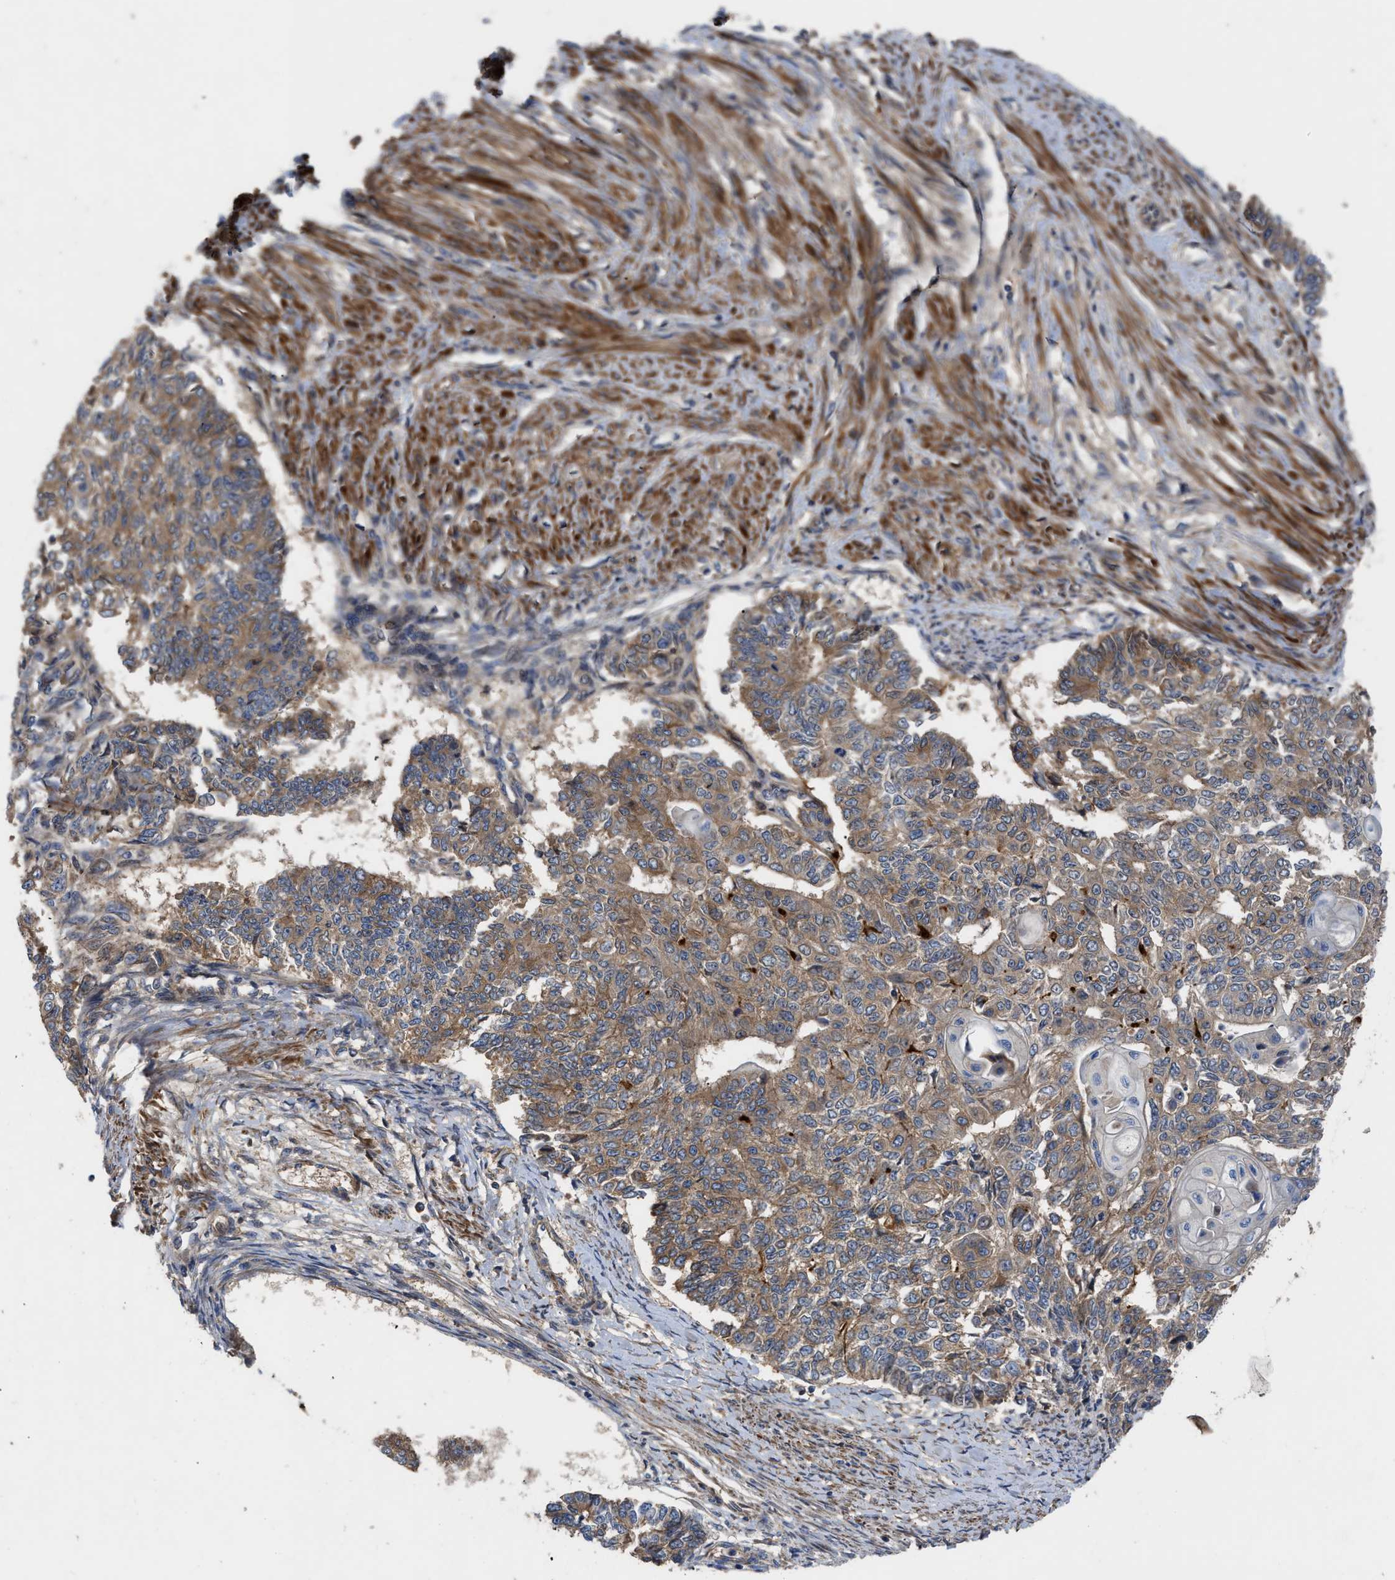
{"staining": {"intensity": "weak", "quantity": ">75%", "location": "cytoplasmic/membranous"}, "tissue": "endometrial cancer", "cell_type": "Tumor cells", "image_type": "cancer", "snomed": [{"axis": "morphology", "description": "Adenocarcinoma, NOS"}, {"axis": "topography", "description": "Endometrium"}], "caption": "Endometrial cancer (adenocarcinoma) stained for a protein (brown) demonstrates weak cytoplasmic/membranous positive staining in approximately >75% of tumor cells.", "gene": "CNNM3", "patient": {"sex": "female", "age": 32}}